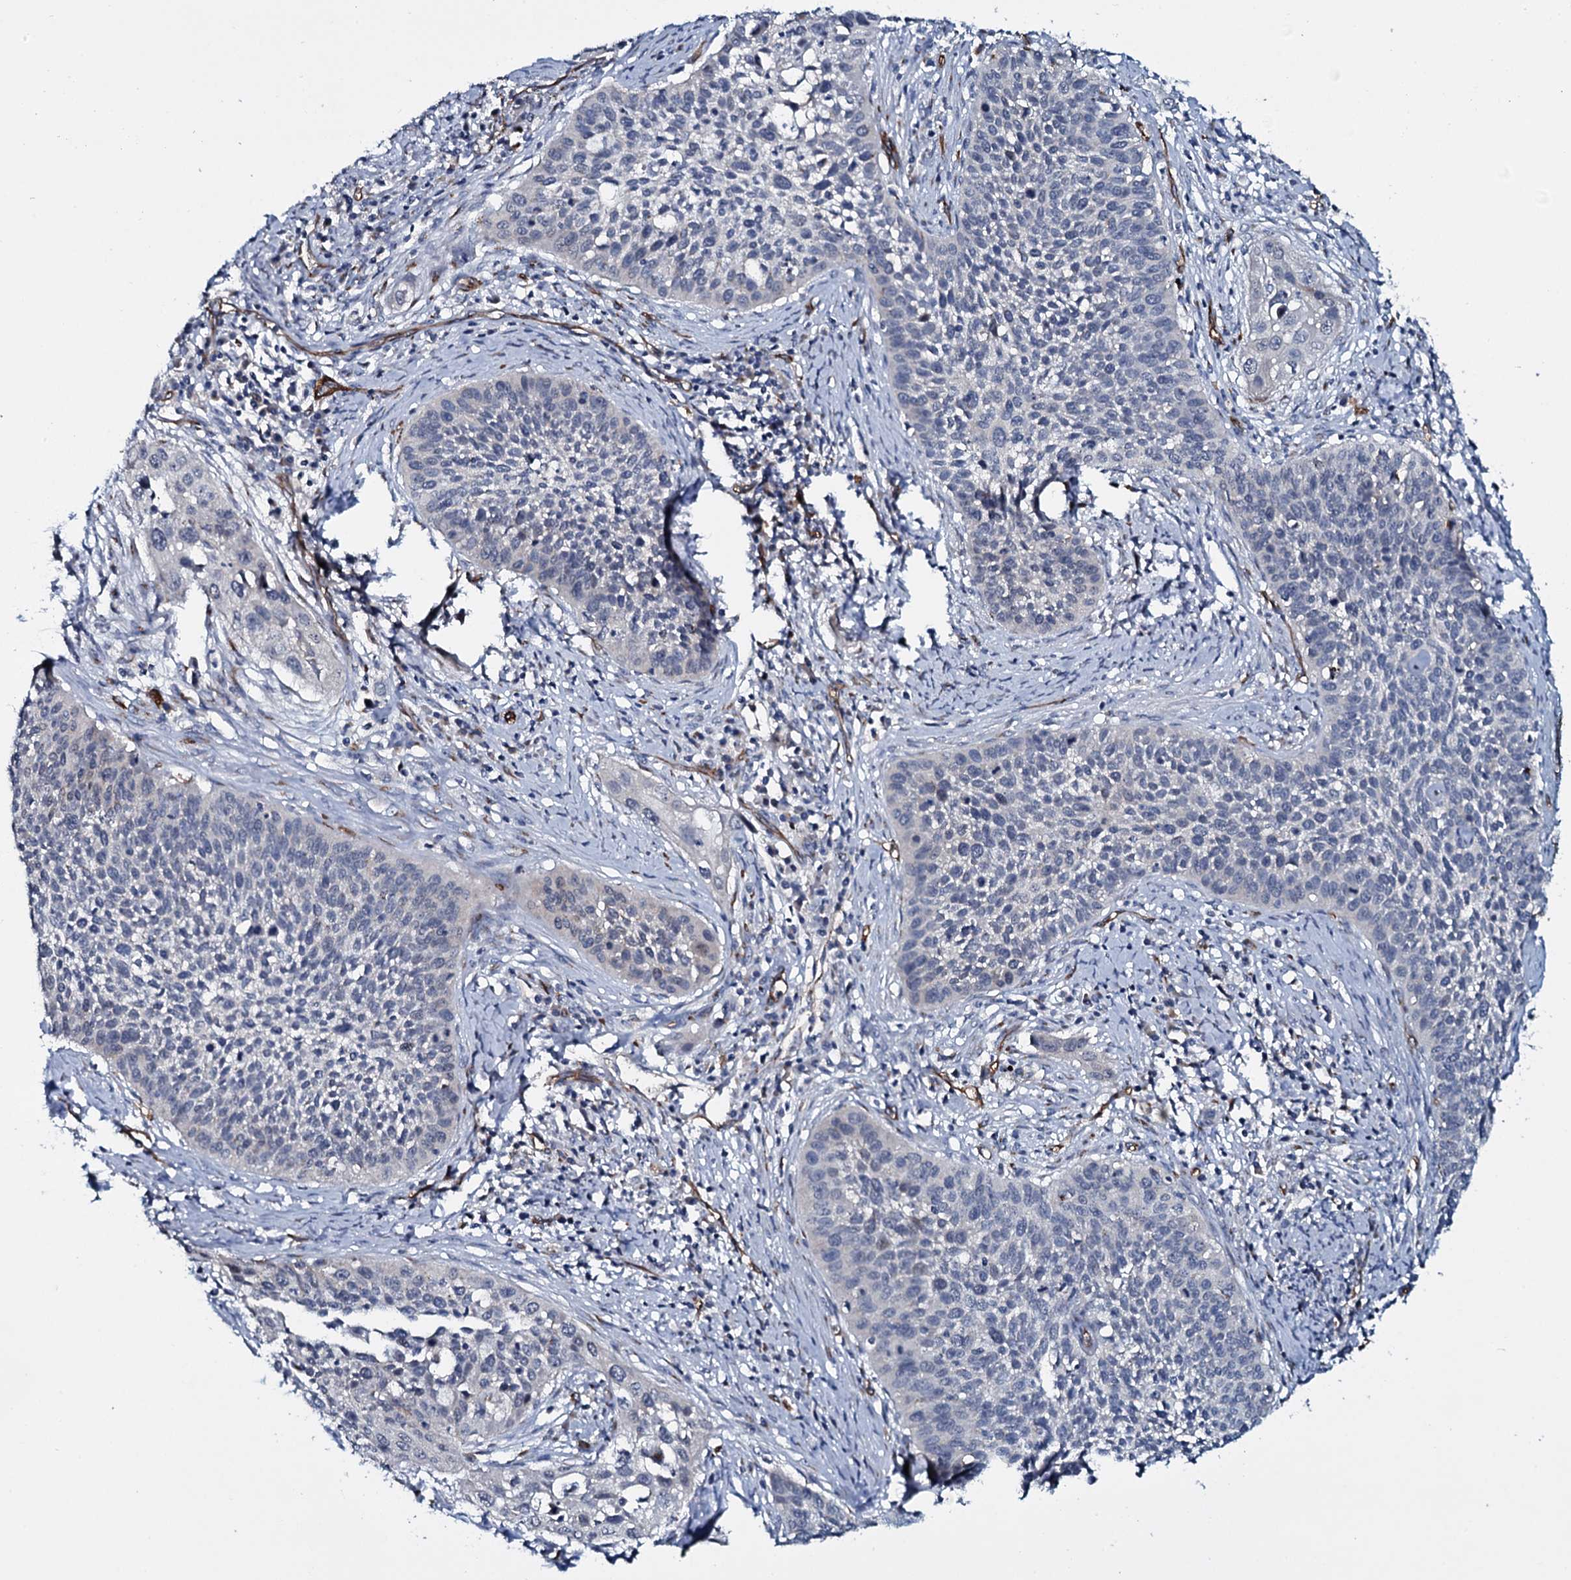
{"staining": {"intensity": "negative", "quantity": "none", "location": "none"}, "tissue": "cervical cancer", "cell_type": "Tumor cells", "image_type": "cancer", "snomed": [{"axis": "morphology", "description": "Squamous cell carcinoma, NOS"}, {"axis": "topography", "description": "Cervix"}], "caption": "An IHC micrograph of cervical cancer (squamous cell carcinoma) is shown. There is no staining in tumor cells of cervical cancer (squamous cell carcinoma).", "gene": "CLEC14A", "patient": {"sex": "female", "age": 34}}